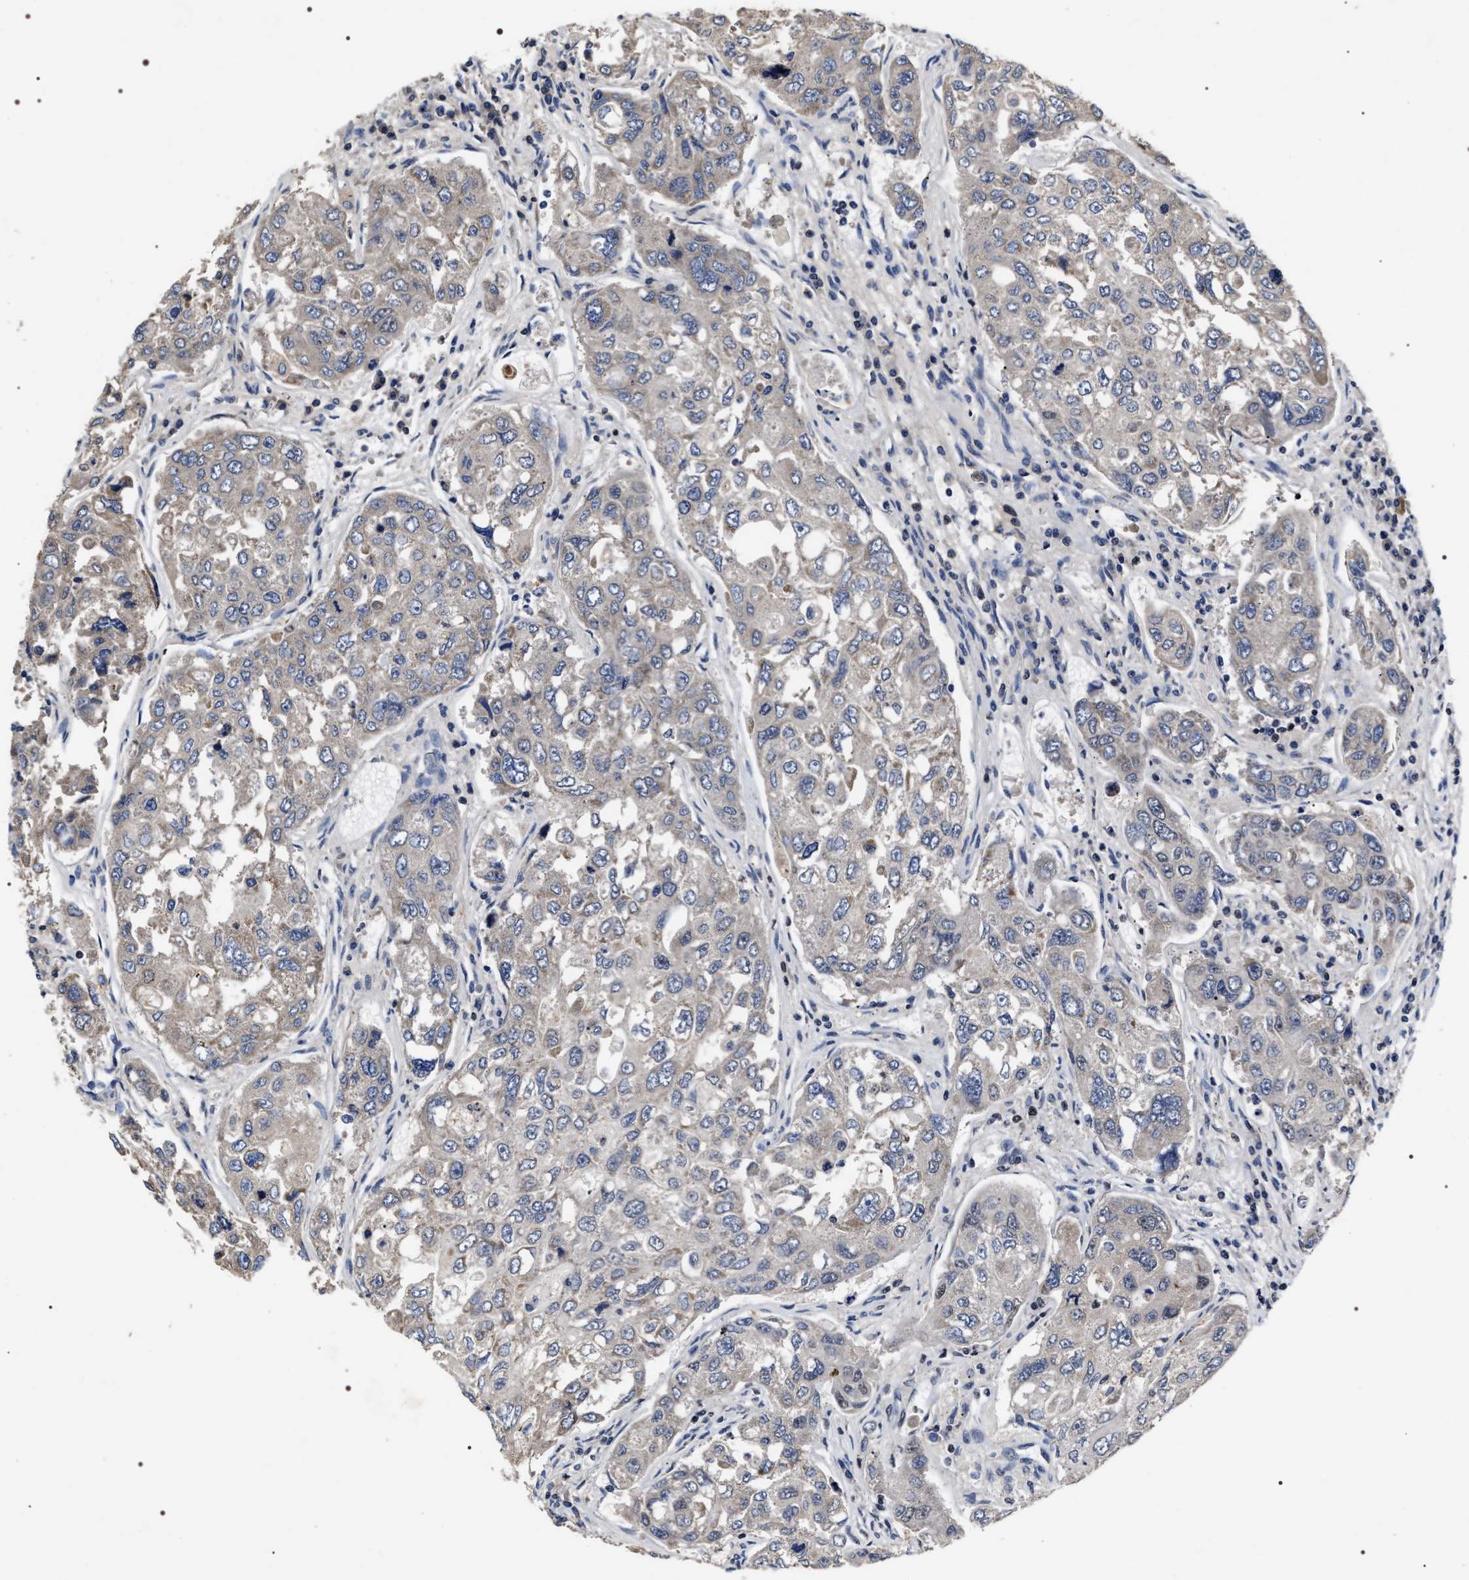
{"staining": {"intensity": "weak", "quantity": "25%-75%", "location": "cytoplasmic/membranous"}, "tissue": "urothelial cancer", "cell_type": "Tumor cells", "image_type": "cancer", "snomed": [{"axis": "morphology", "description": "Urothelial carcinoma, High grade"}, {"axis": "topography", "description": "Lymph node"}, {"axis": "topography", "description": "Urinary bladder"}], "caption": "IHC photomicrograph of neoplastic tissue: human urothelial carcinoma (high-grade) stained using immunohistochemistry (IHC) reveals low levels of weak protein expression localized specifically in the cytoplasmic/membranous of tumor cells, appearing as a cytoplasmic/membranous brown color.", "gene": "RRP1B", "patient": {"sex": "male", "age": 51}}